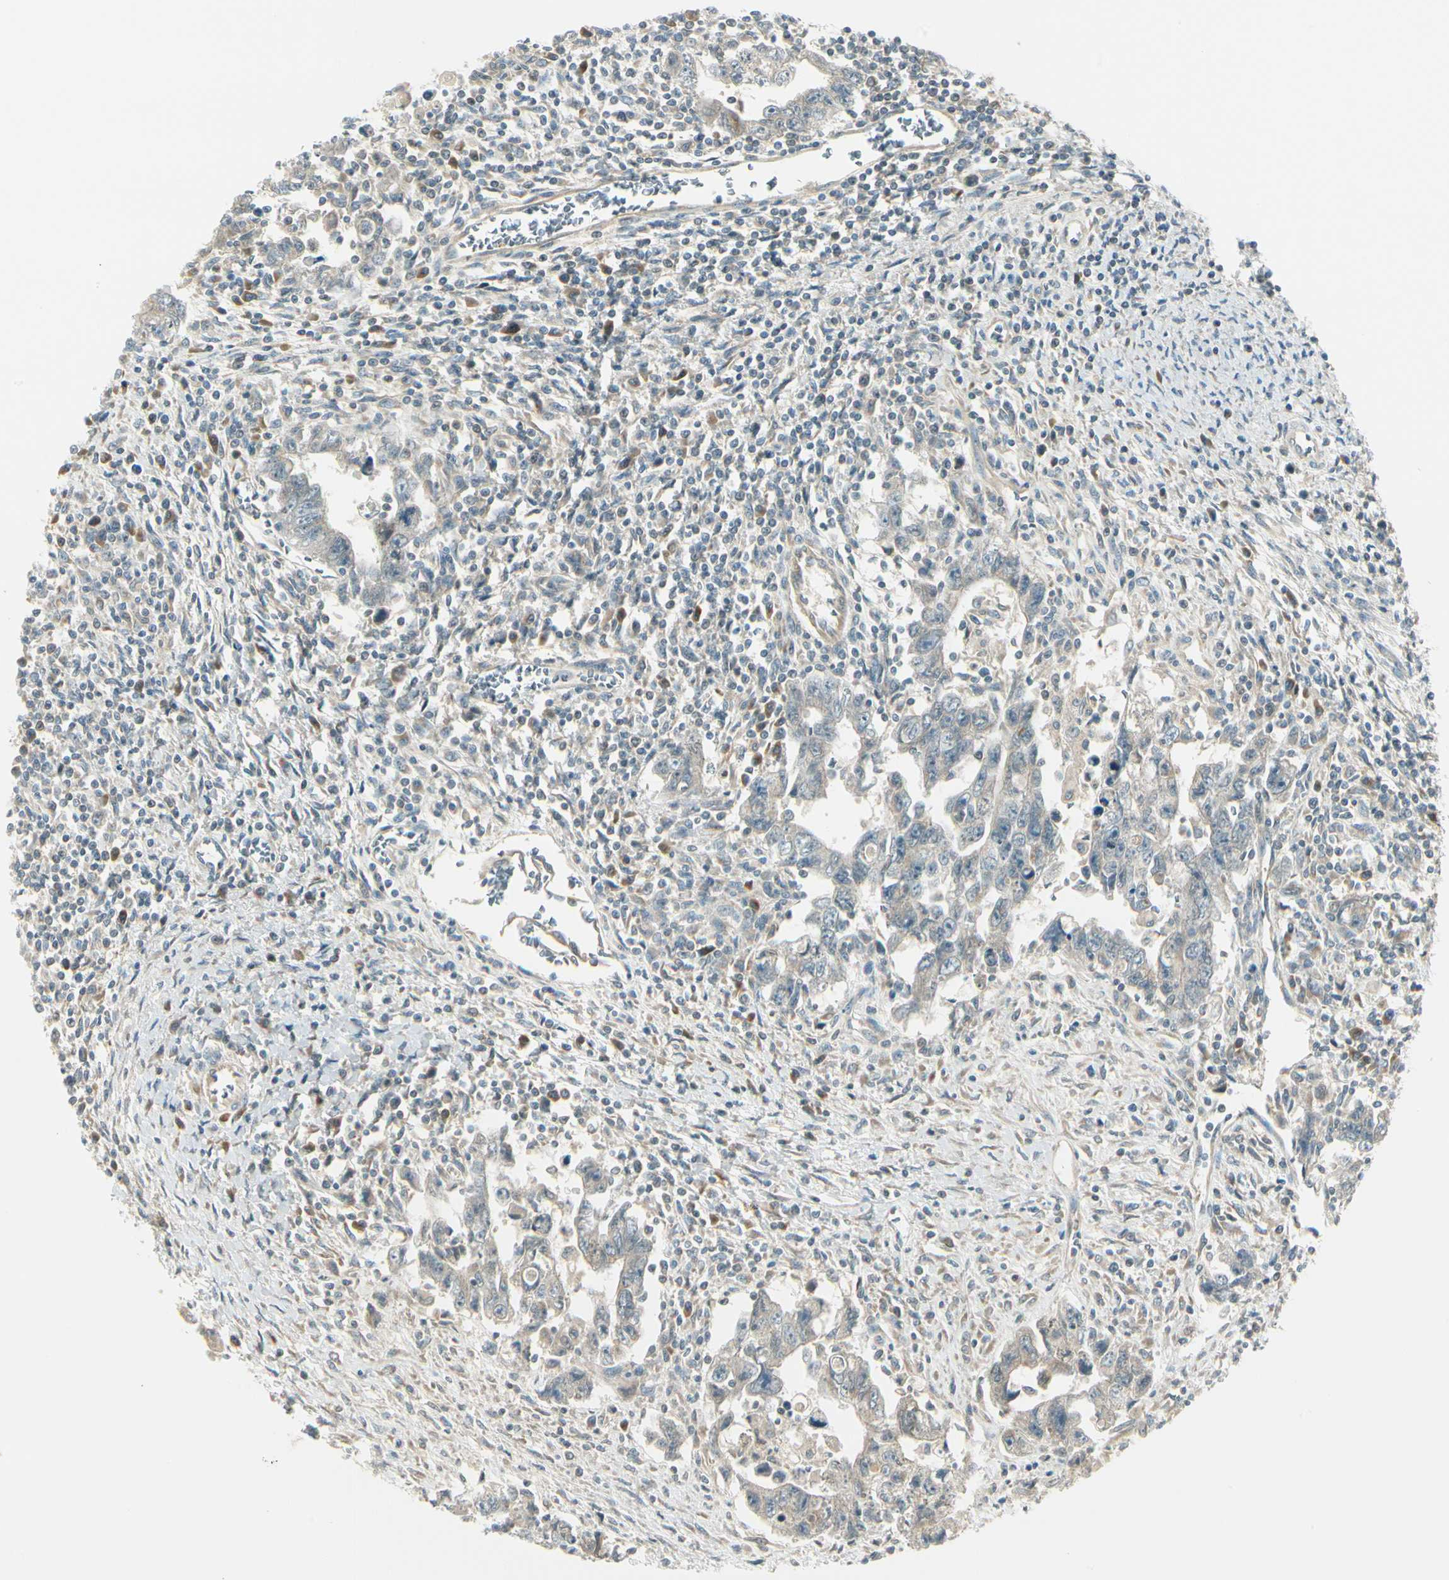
{"staining": {"intensity": "negative", "quantity": "none", "location": "none"}, "tissue": "testis cancer", "cell_type": "Tumor cells", "image_type": "cancer", "snomed": [{"axis": "morphology", "description": "Carcinoma, Embryonal, NOS"}, {"axis": "topography", "description": "Testis"}], "caption": "DAB (3,3'-diaminobenzidine) immunohistochemical staining of human testis cancer exhibits no significant positivity in tumor cells.", "gene": "BNIP1", "patient": {"sex": "male", "age": 28}}